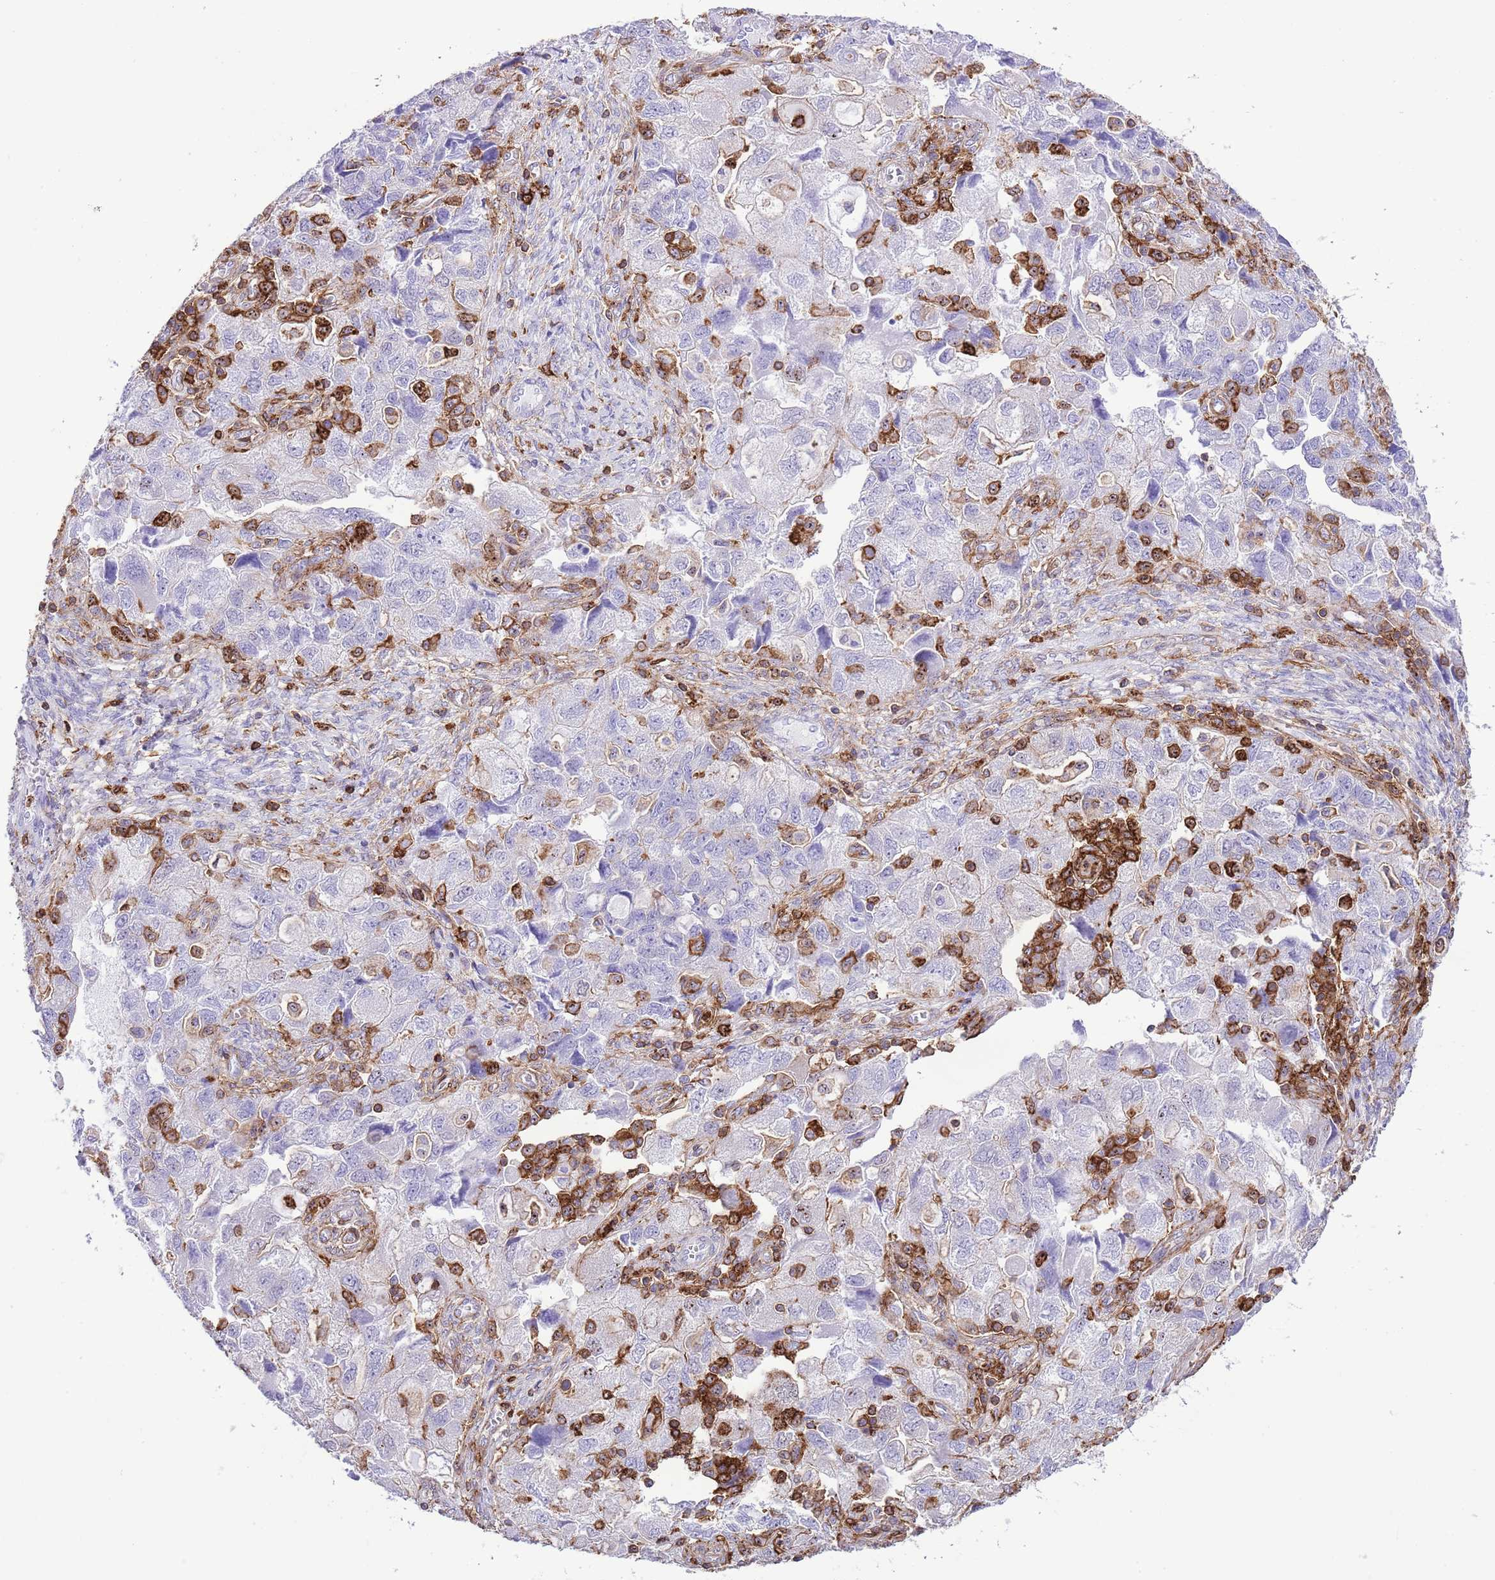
{"staining": {"intensity": "negative", "quantity": "none", "location": "none"}, "tissue": "ovarian cancer", "cell_type": "Tumor cells", "image_type": "cancer", "snomed": [{"axis": "morphology", "description": "Carcinoma, NOS"}, {"axis": "morphology", "description": "Cystadenocarcinoma, serous, NOS"}, {"axis": "topography", "description": "Ovary"}], "caption": "Carcinoma (ovarian) was stained to show a protein in brown. There is no significant expression in tumor cells. Nuclei are stained in blue.", "gene": "EFHD2", "patient": {"sex": "female", "age": 69}}